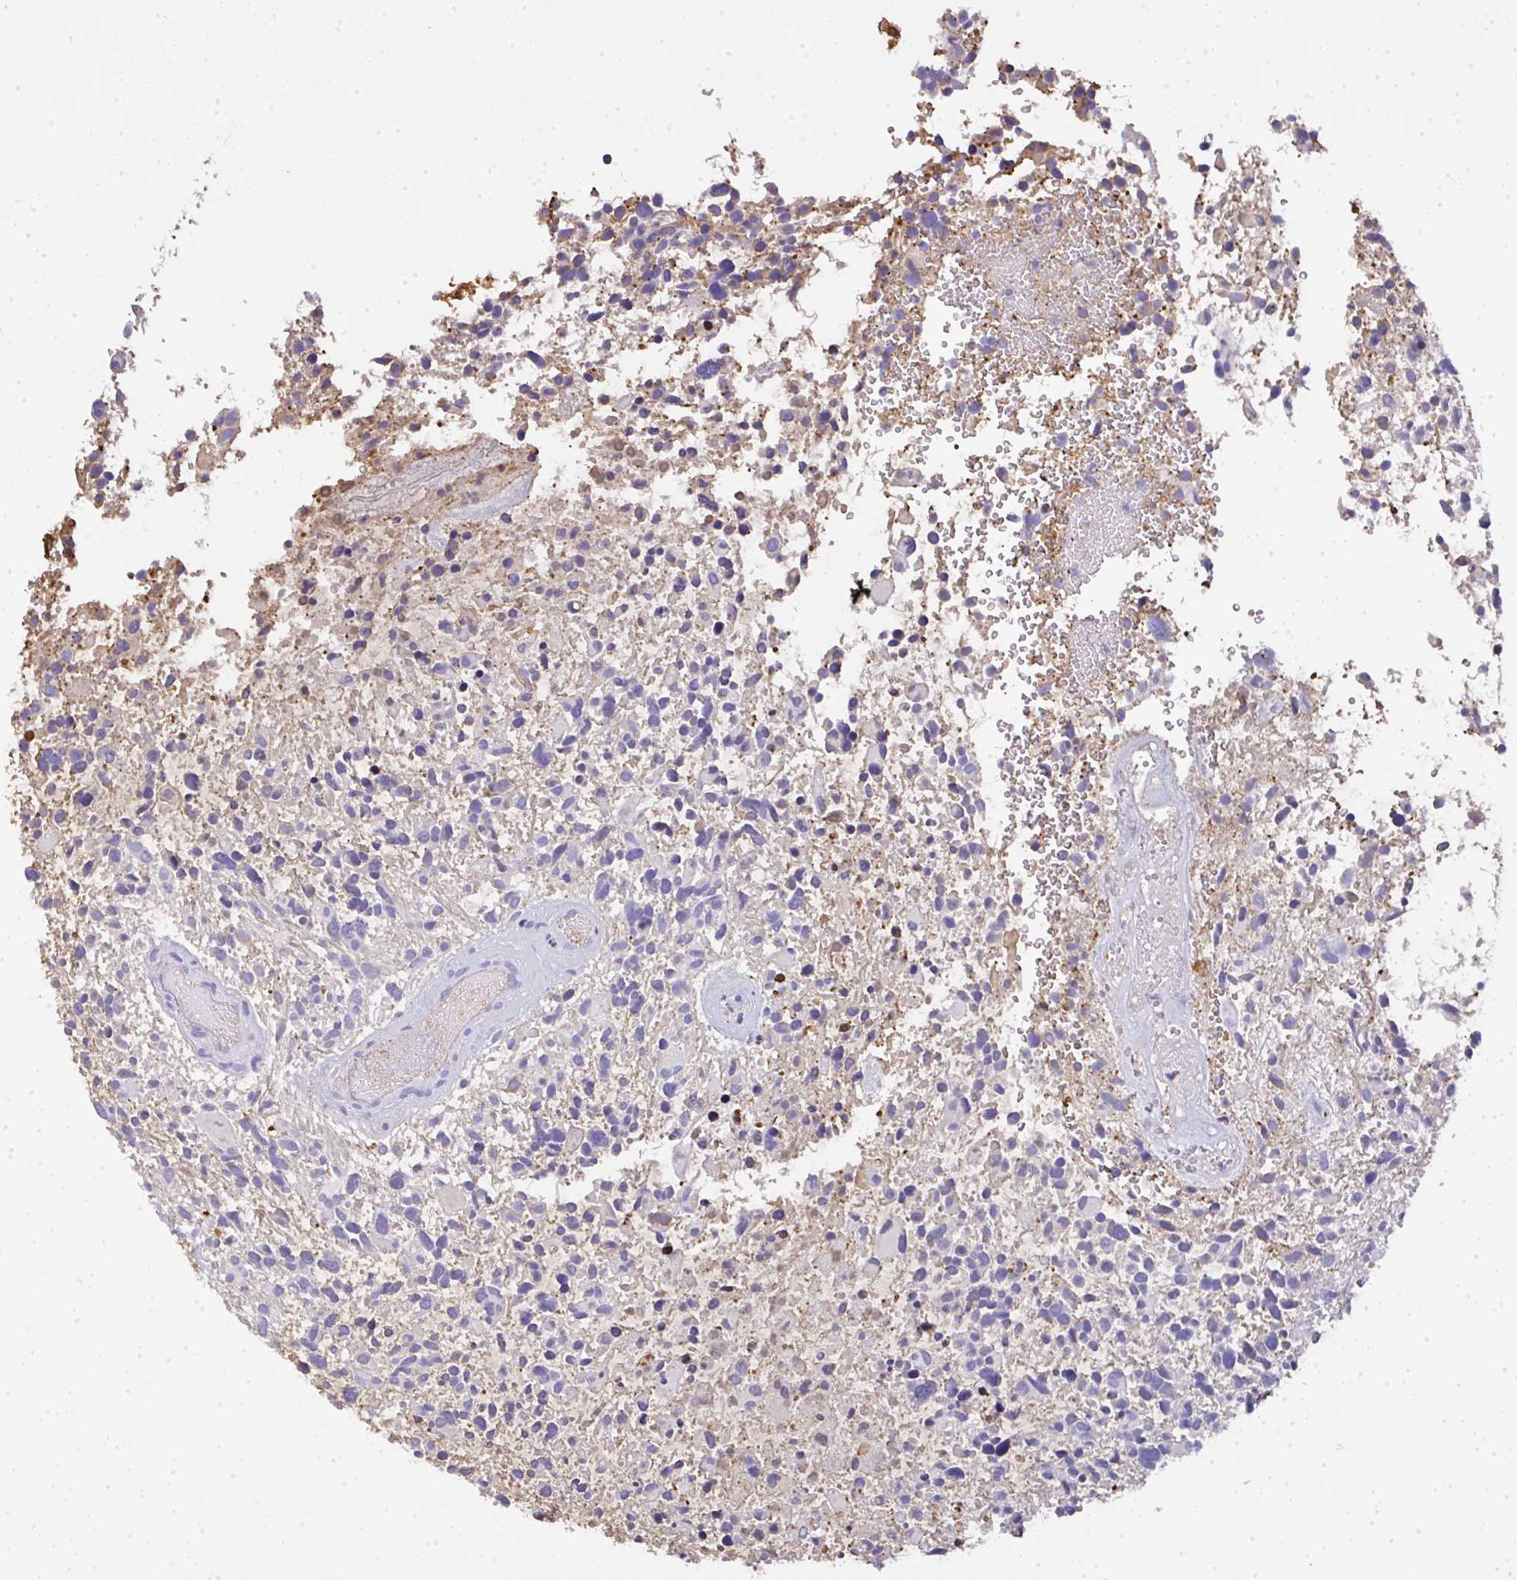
{"staining": {"intensity": "negative", "quantity": "none", "location": "none"}, "tissue": "glioma", "cell_type": "Tumor cells", "image_type": "cancer", "snomed": [{"axis": "morphology", "description": "Glioma, malignant, High grade"}, {"axis": "topography", "description": "Brain"}], "caption": "Immunohistochemistry micrograph of high-grade glioma (malignant) stained for a protein (brown), which reveals no expression in tumor cells.", "gene": "SMYD5", "patient": {"sex": "female", "age": 11}}